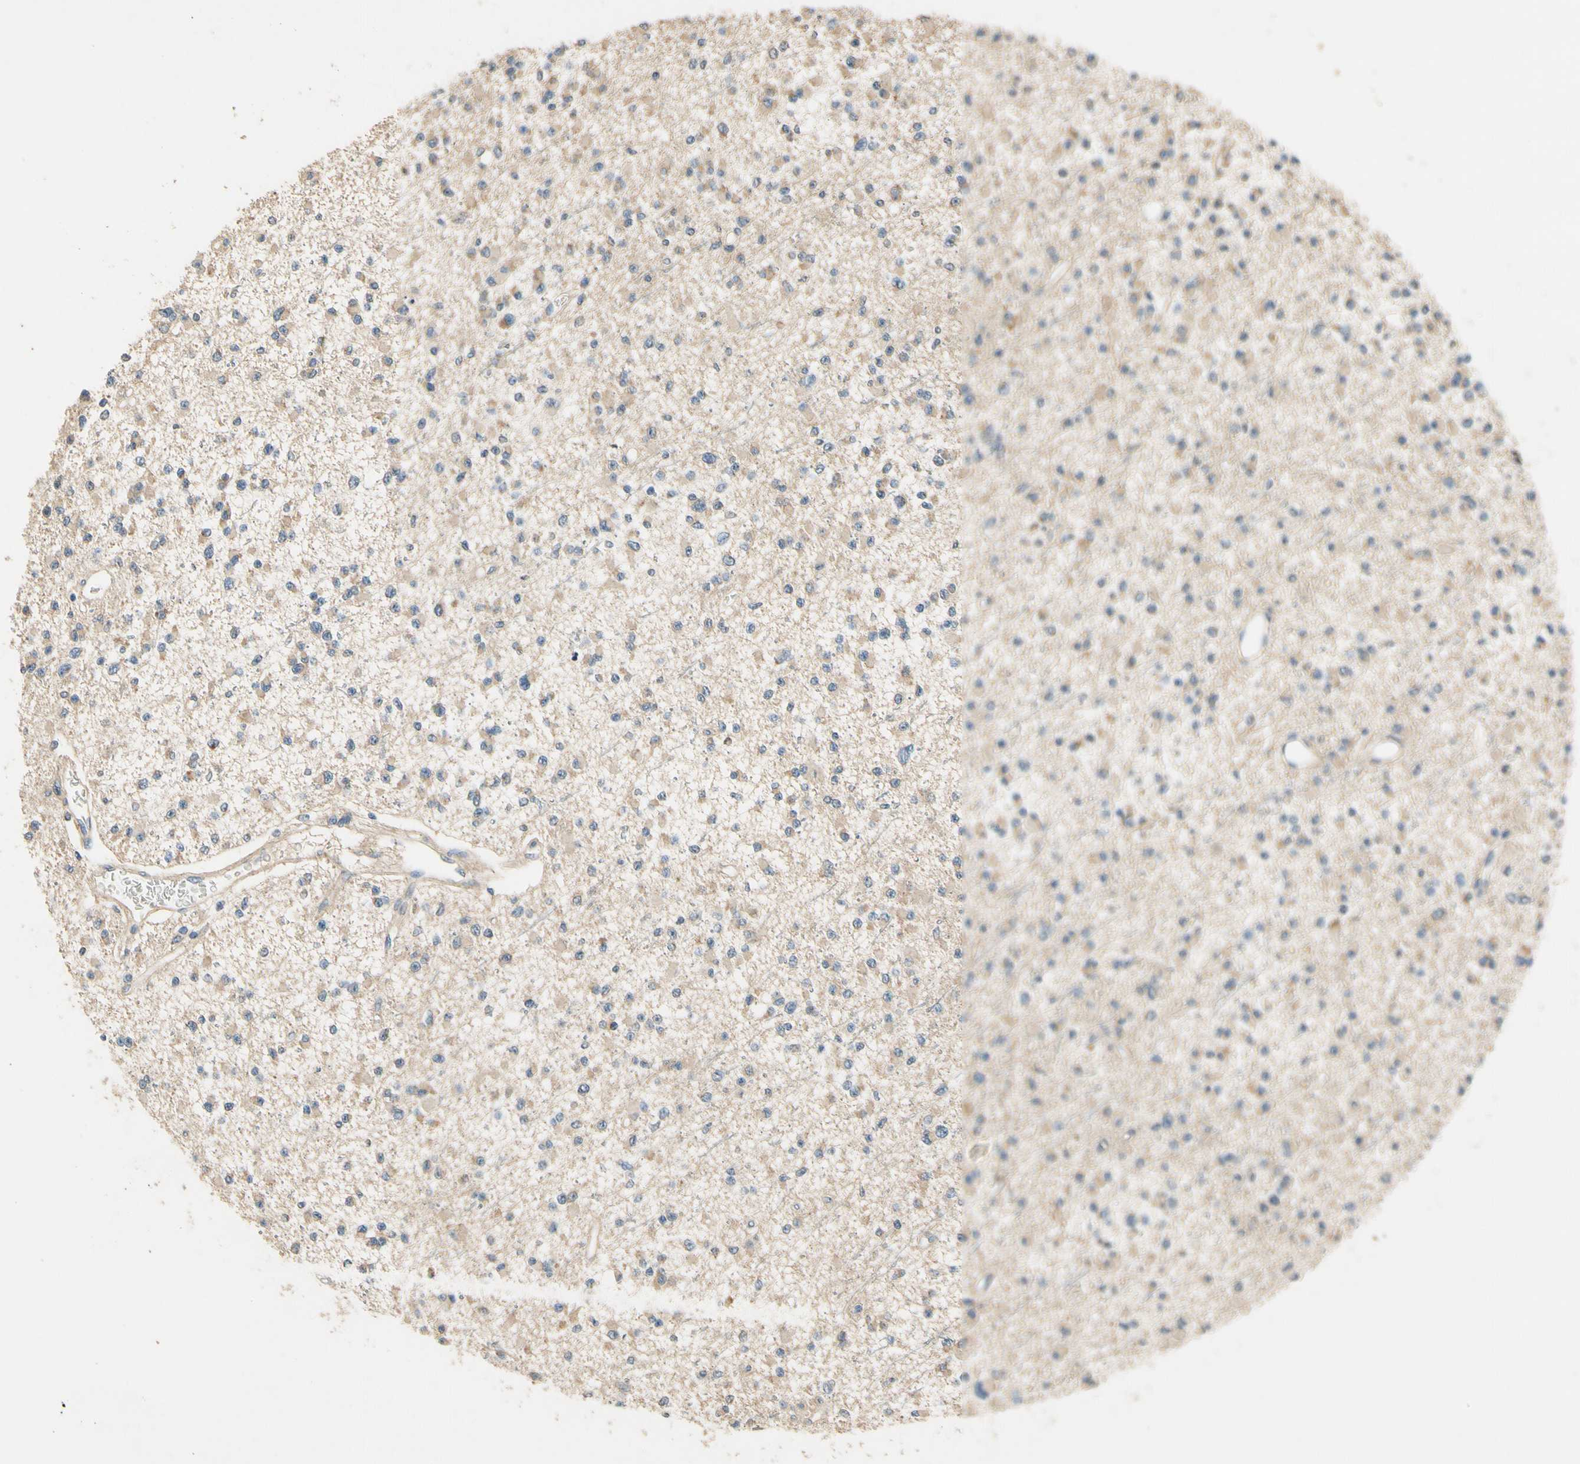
{"staining": {"intensity": "weak", "quantity": "<25%", "location": "cytoplasmic/membranous"}, "tissue": "glioma", "cell_type": "Tumor cells", "image_type": "cancer", "snomed": [{"axis": "morphology", "description": "Glioma, malignant, Low grade"}, {"axis": "topography", "description": "Brain"}], "caption": "Image shows no protein expression in tumor cells of glioma tissue.", "gene": "ALKBH3", "patient": {"sex": "female", "age": 22}}